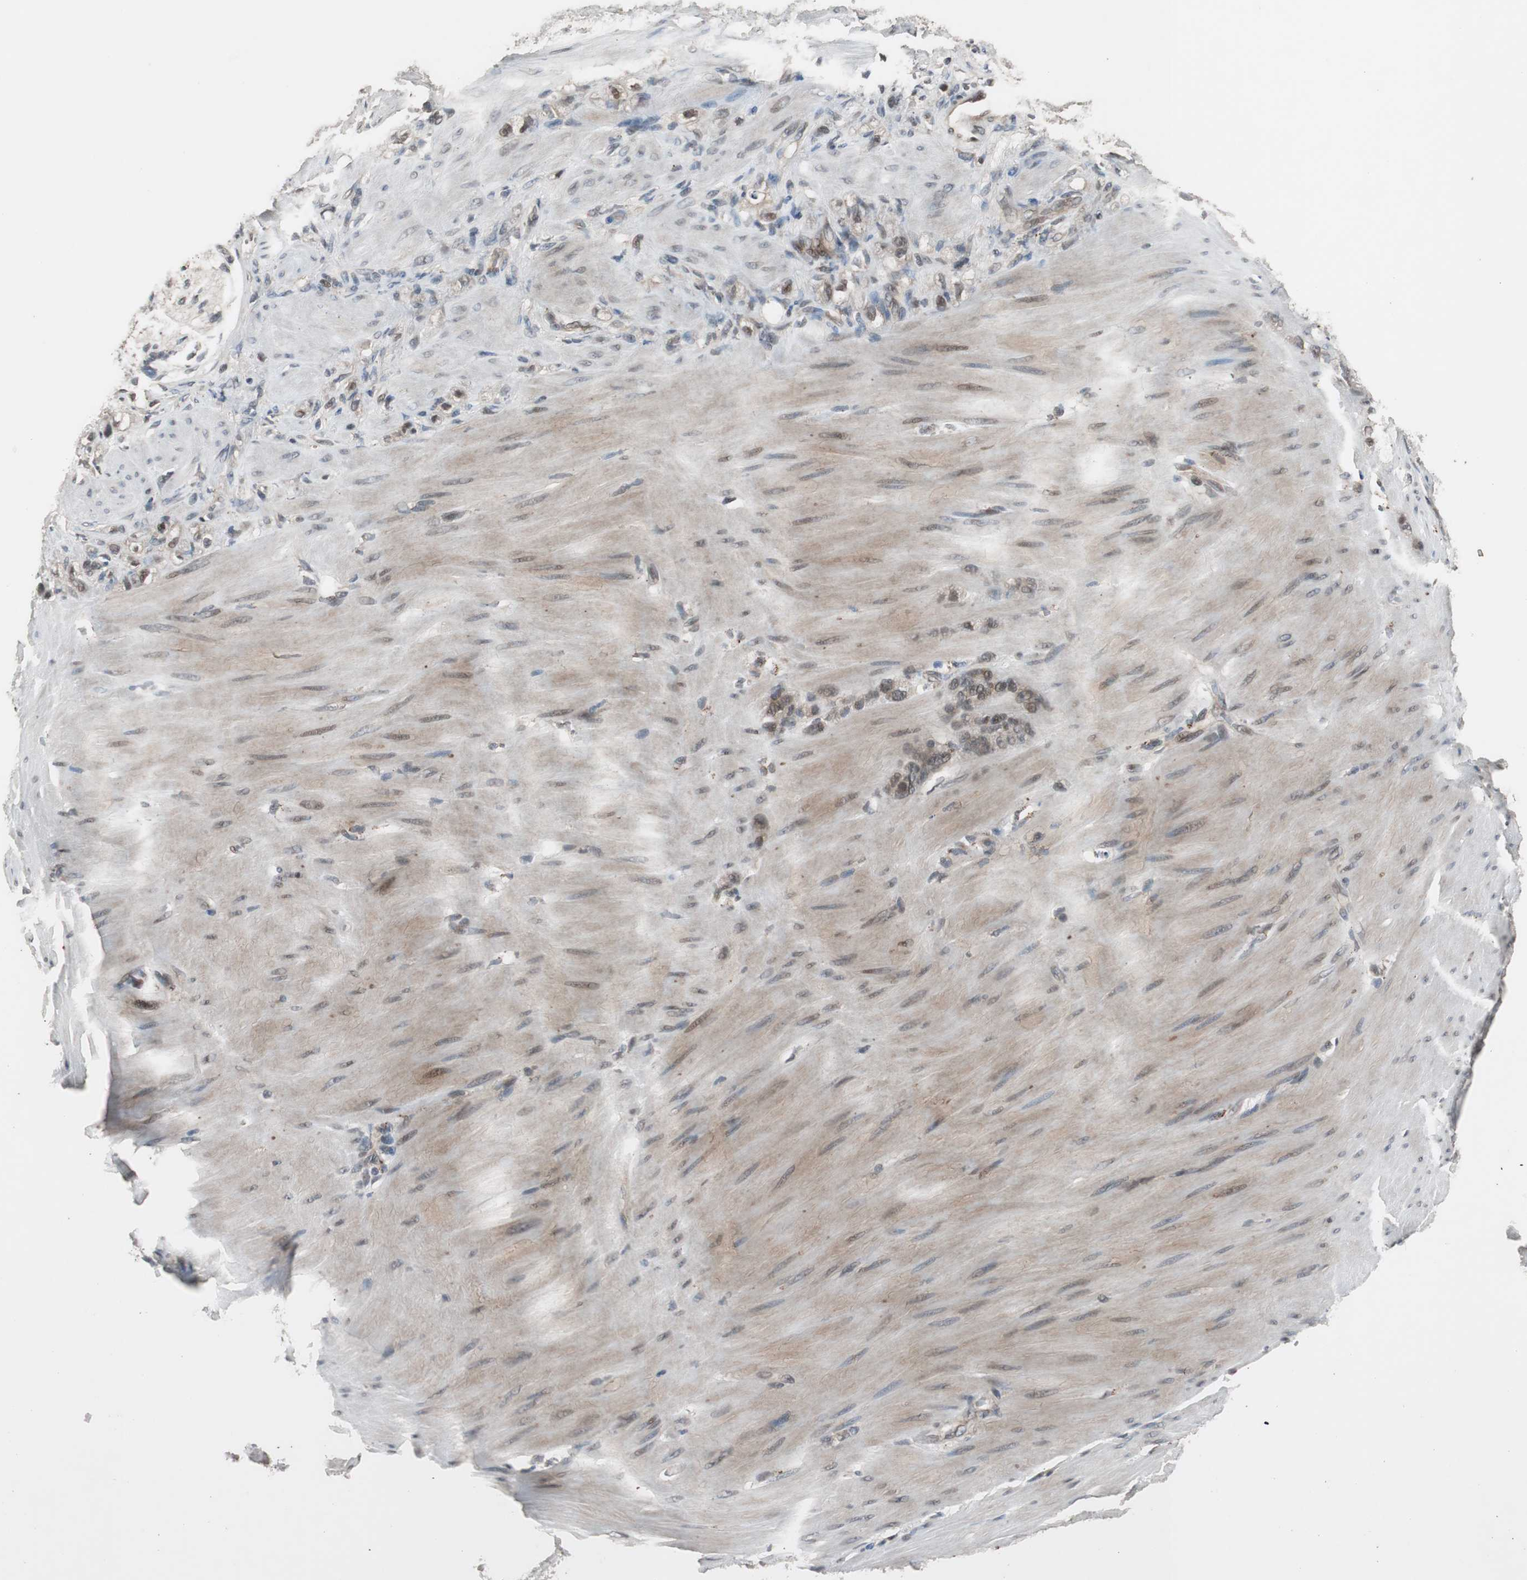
{"staining": {"intensity": "weak", "quantity": "25%-75%", "location": "cytoplasmic/membranous,nuclear"}, "tissue": "stomach cancer", "cell_type": "Tumor cells", "image_type": "cancer", "snomed": [{"axis": "morphology", "description": "Adenocarcinoma, NOS"}, {"axis": "topography", "description": "Stomach"}], "caption": "High-power microscopy captured an immunohistochemistry micrograph of adenocarcinoma (stomach), revealing weak cytoplasmic/membranous and nuclear positivity in approximately 25%-75% of tumor cells. Nuclei are stained in blue.", "gene": "BOLA1", "patient": {"sex": "male", "age": 82}}